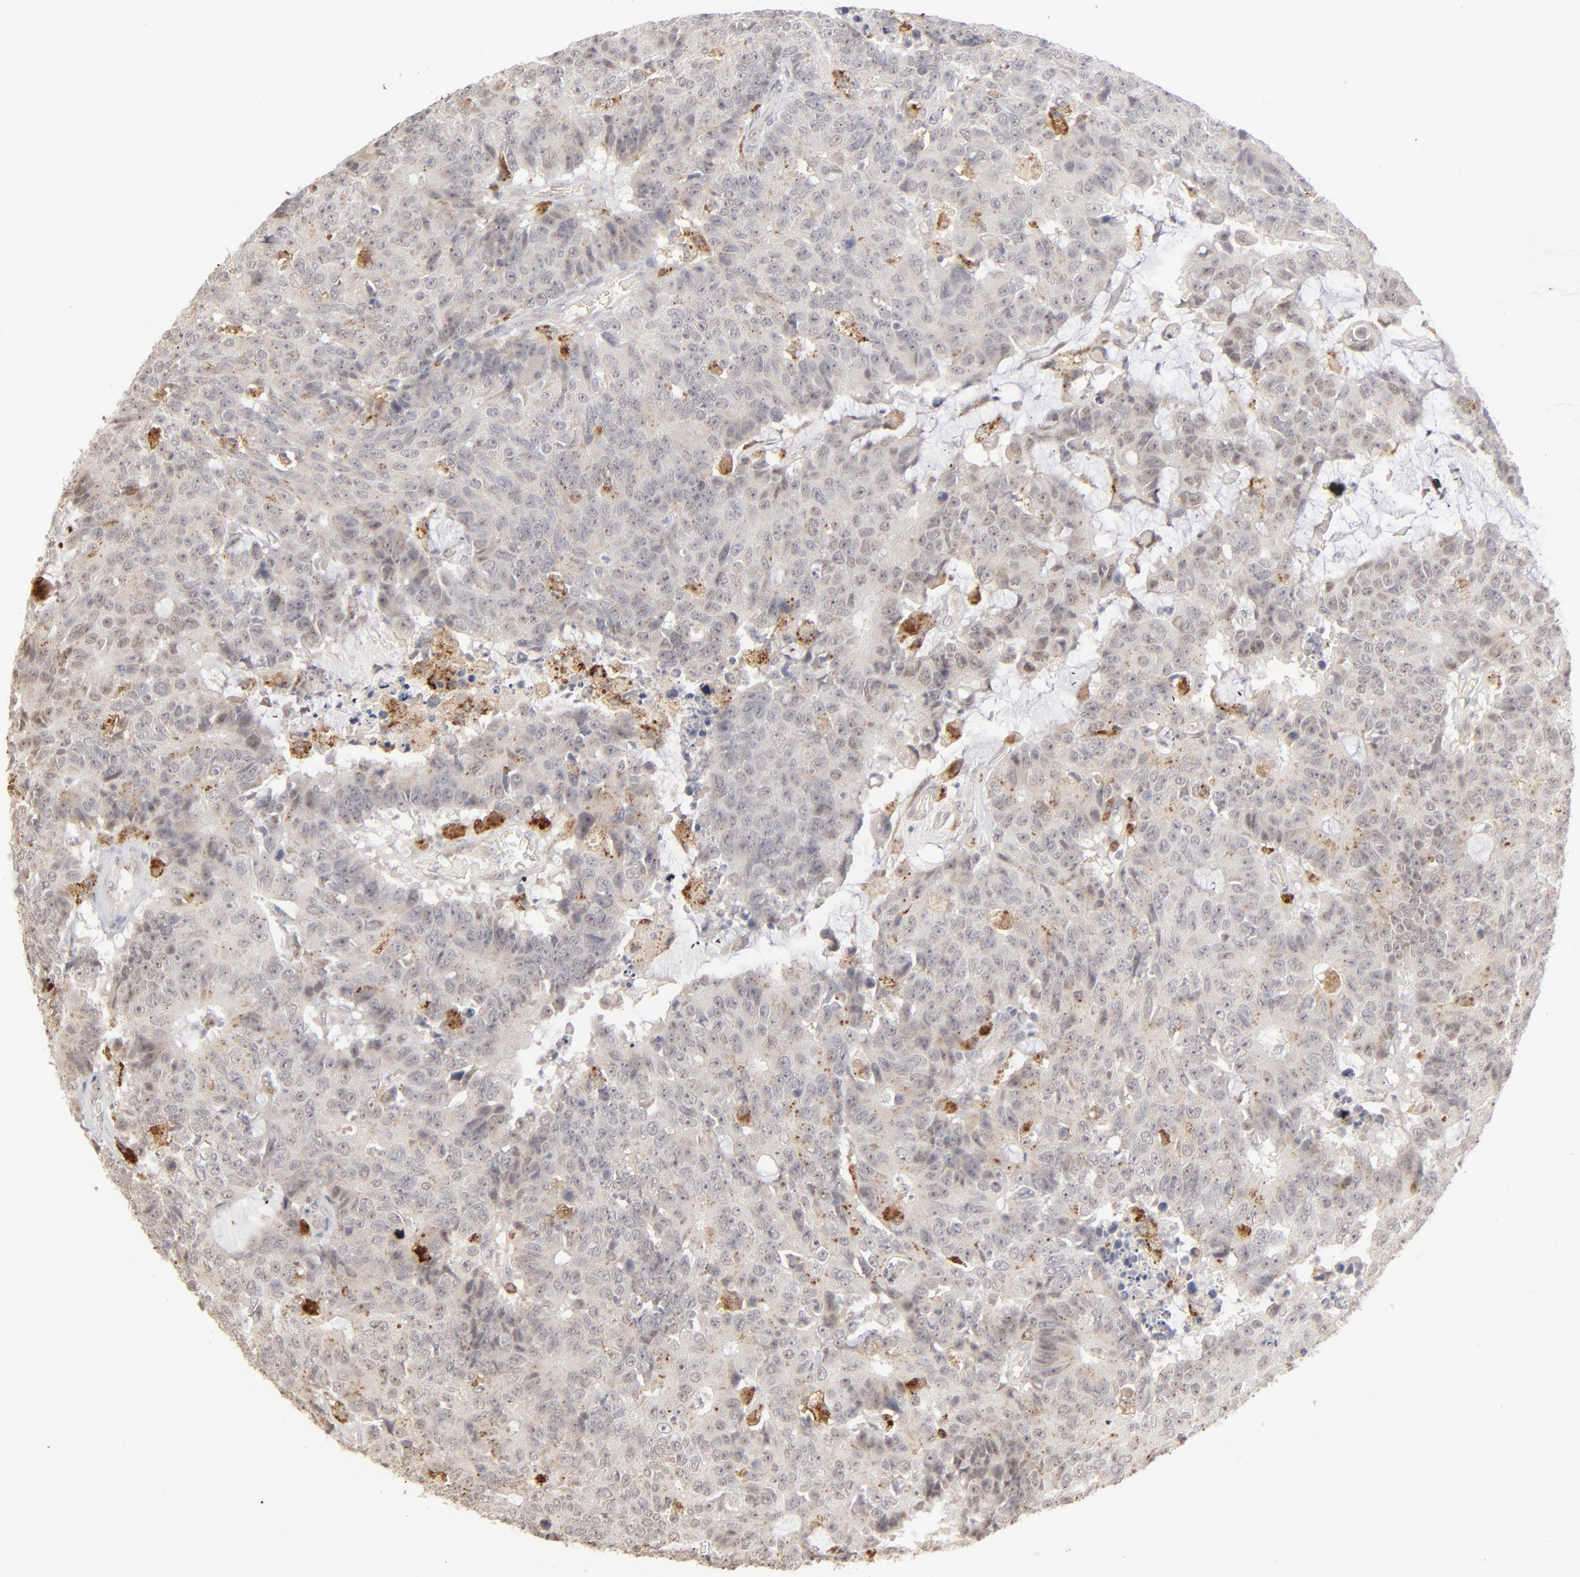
{"staining": {"intensity": "negative", "quantity": "none", "location": "none"}, "tissue": "colorectal cancer", "cell_type": "Tumor cells", "image_type": "cancer", "snomed": [{"axis": "morphology", "description": "Adenocarcinoma, NOS"}, {"axis": "topography", "description": "Colon"}], "caption": "An immunohistochemistry histopathology image of adenocarcinoma (colorectal) is shown. There is no staining in tumor cells of adenocarcinoma (colorectal).", "gene": "POMT2", "patient": {"sex": "female", "age": 86}}